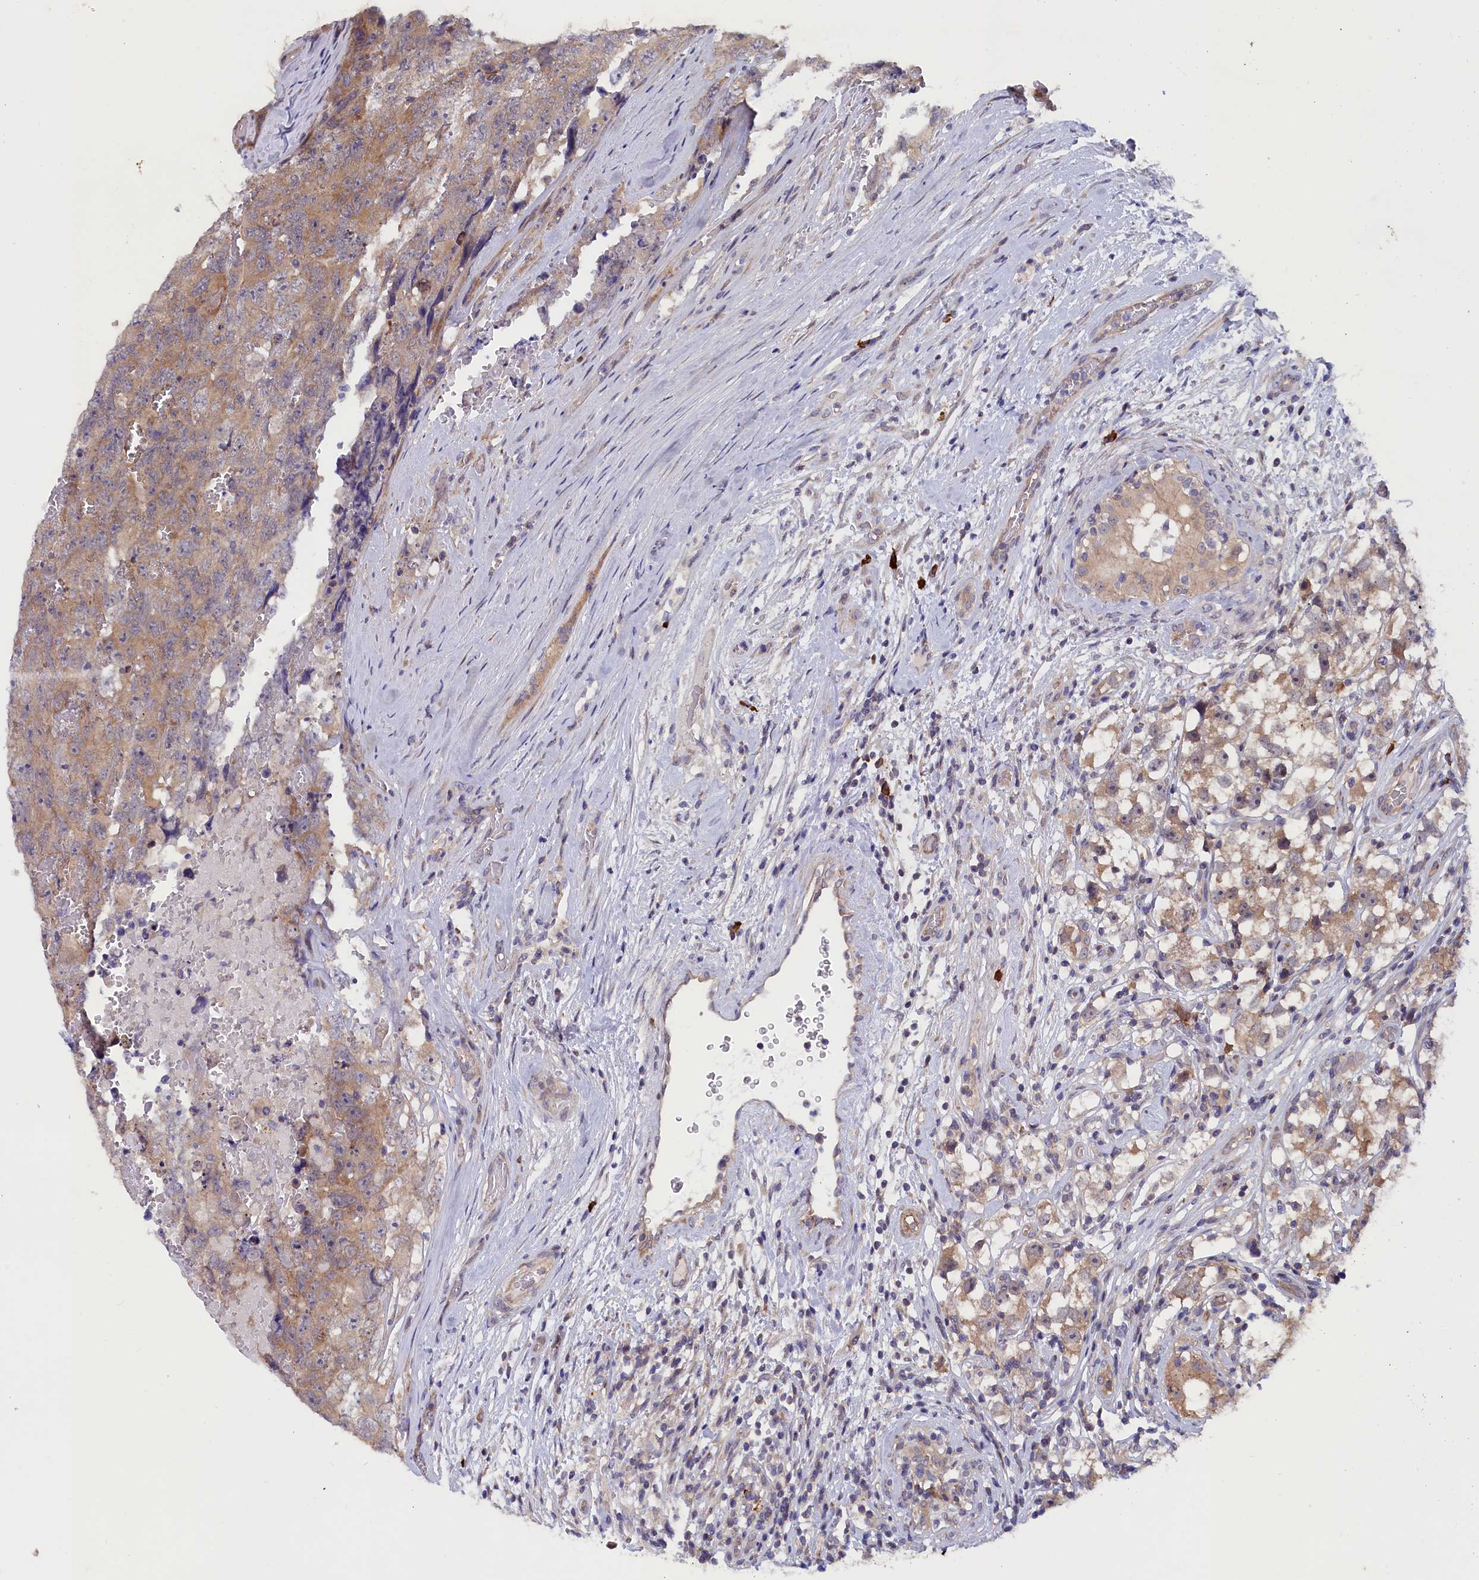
{"staining": {"intensity": "moderate", "quantity": ">75%", "location": "cytoplasmic/membranous"}, "tissue": "testis cancer", "cell_type": "Tumor cells", "image_type": "cancer", "snomed": [{"axis": "morphology", "description": "Carcinoma, Embryonal, NOS"}, {"axis": "topography", "description": "Testis"}], "caption": "Brown immunohistochemical staining in testis cancer (embryonal carcinoma) displays moderate cytoplasmic/membranous expression in approximately >75% of tumor cells. (DAB (3,3'-diaminobenzidine) IHC, brown staining for protein, blue staining for nuclei).", "gene": "JPT2", "patient": {"sex": "male", "age": 45}}